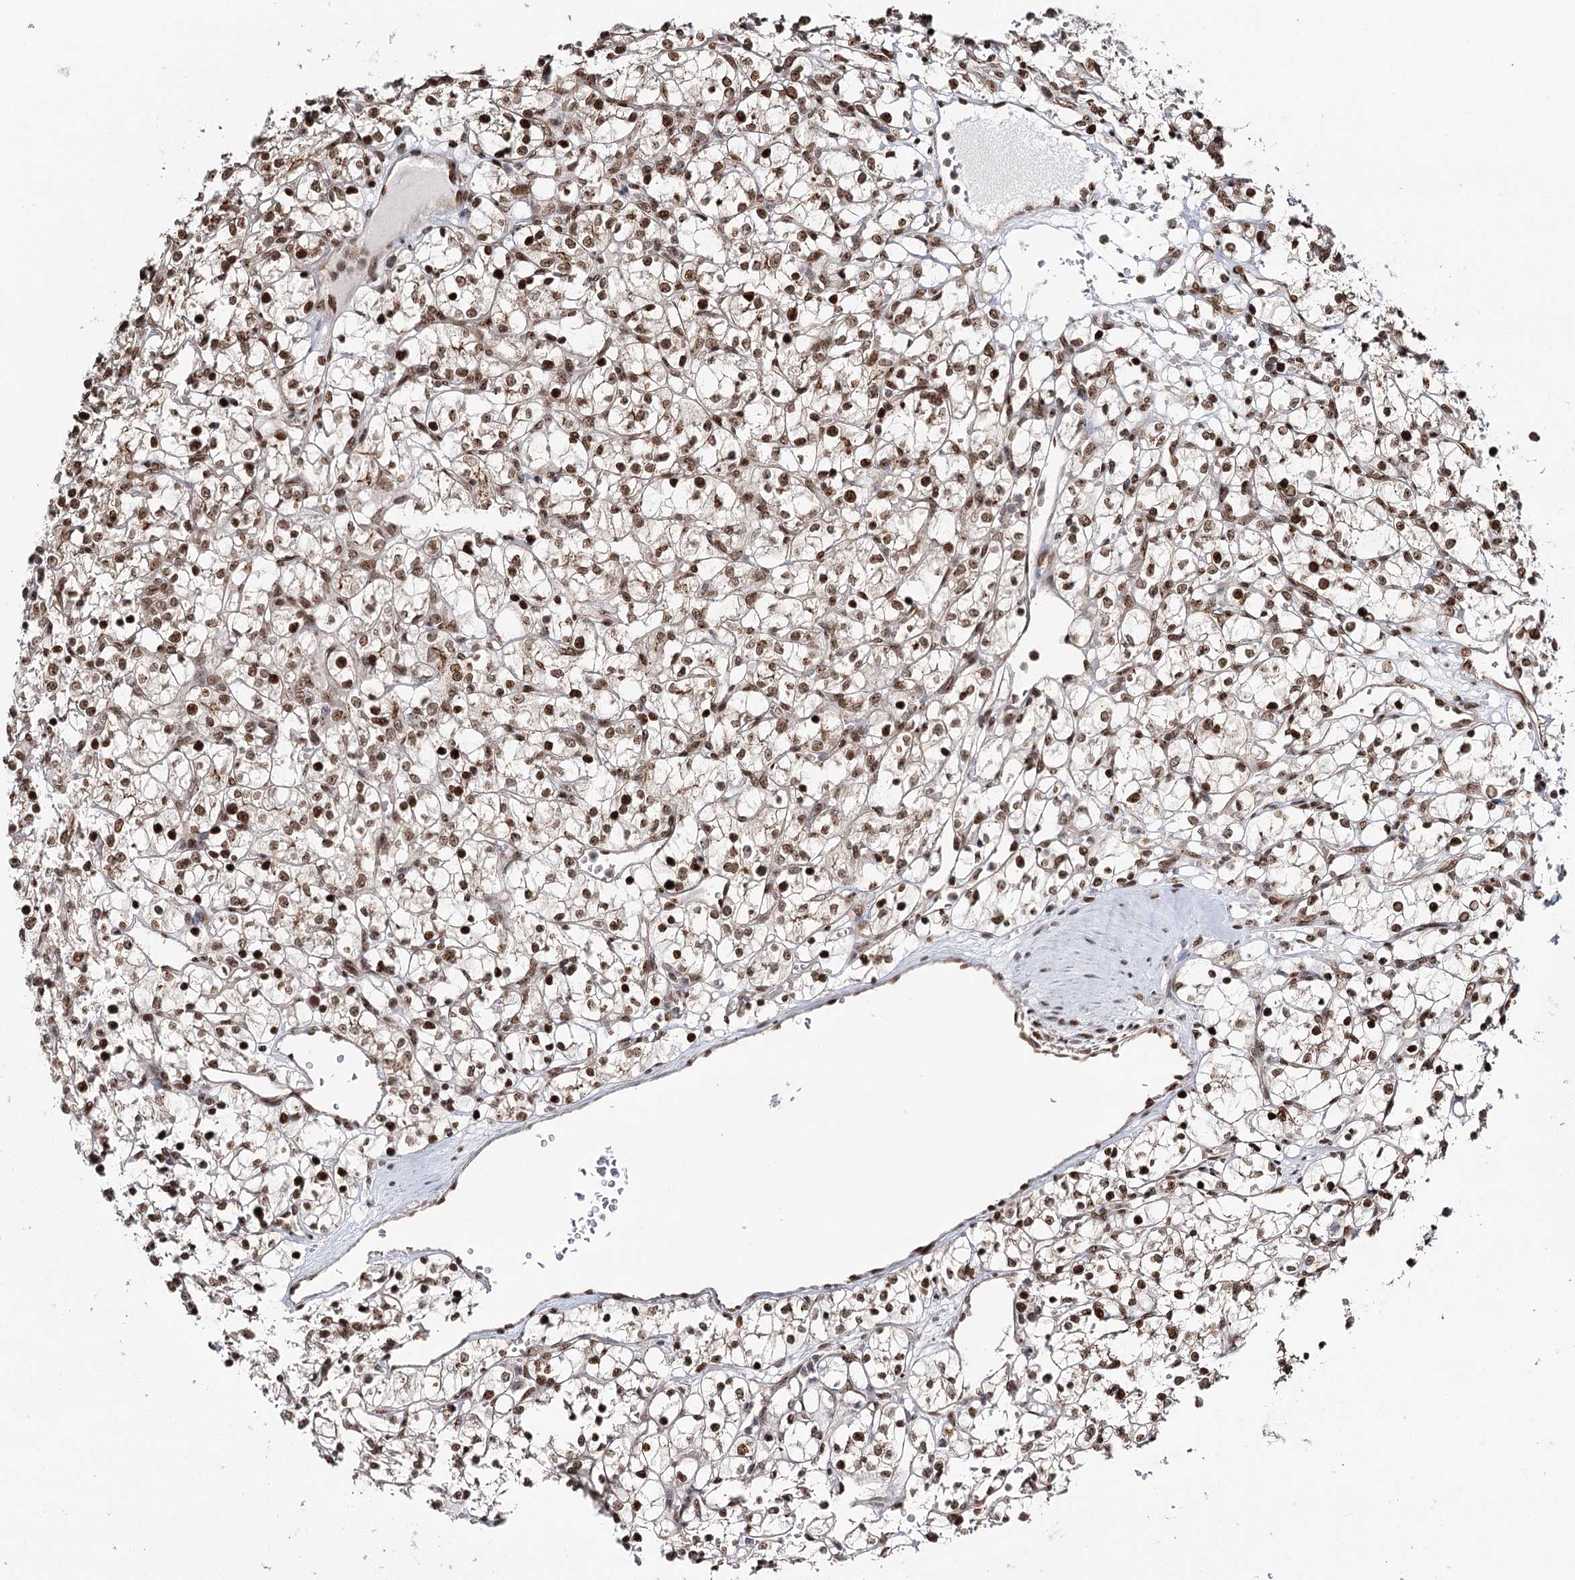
{"staining": {"intensity": "moderate", "quantity": ">75%", "location": "nuclear"}, "tissue": "renal cancer", "cell_type": "Tumor cells", "image_type": "cancer", "snomed": [{"axis": "morphology", "description": "Adenocarcinoma, NOS"}, {"axis": "topography", "description": "Kidney"}], "caption": "IHC image of human renal cancer (adenocarcinoma) stained for a protein (brown), which shows medium levels of moderate nuclear positivity in about >75% of tumor cells.", "gene": "RPS27A", "patient": {"sex": "female", "age": 69}}